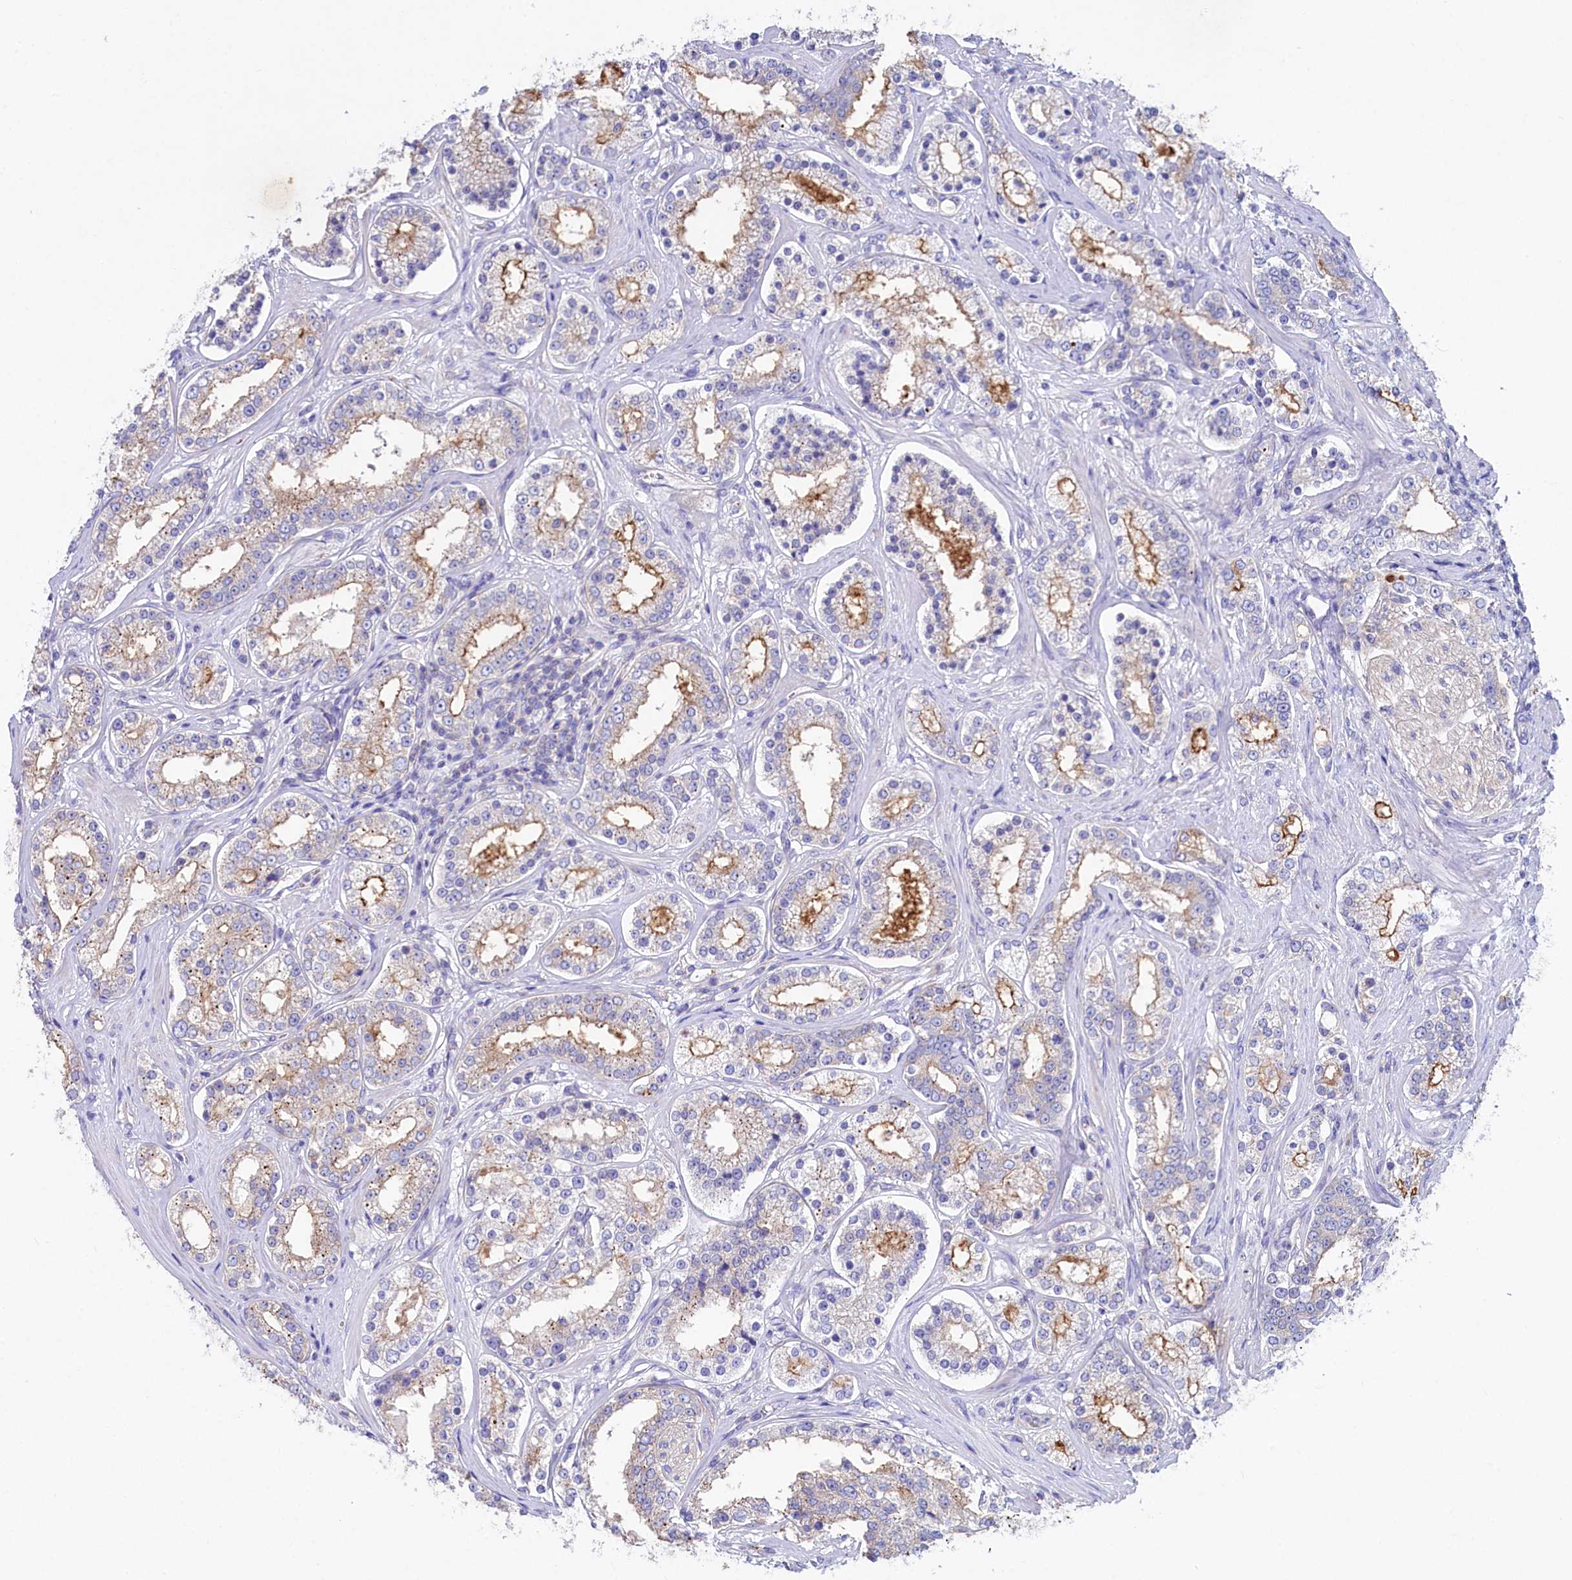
{"staining": {"intensity": "moderate", "quantity": "25%-75%", "location": "cytoplasmic/membranous"}, "tissue": "prostate cancer", "cell_type": "Tumor cells", "image_type": "cancer", "snomed": [{"axis": "morphology", "description": "Normal tissue, NOS"}, {"axis": "morphology", "description": "Adenocarcinoma, High grade"}, {"axis": "topography", "description": "Prostate"}], "caption": "This image shows prostate cancer stained with IHC to label a protein in brown. The cytoplasmic/membranous of tumor cells show moderate positivity for the protein. Nuclei are counter-stained blue.", "gene": "VPS26B", "patient": {"sex": "male", "age": 83}}